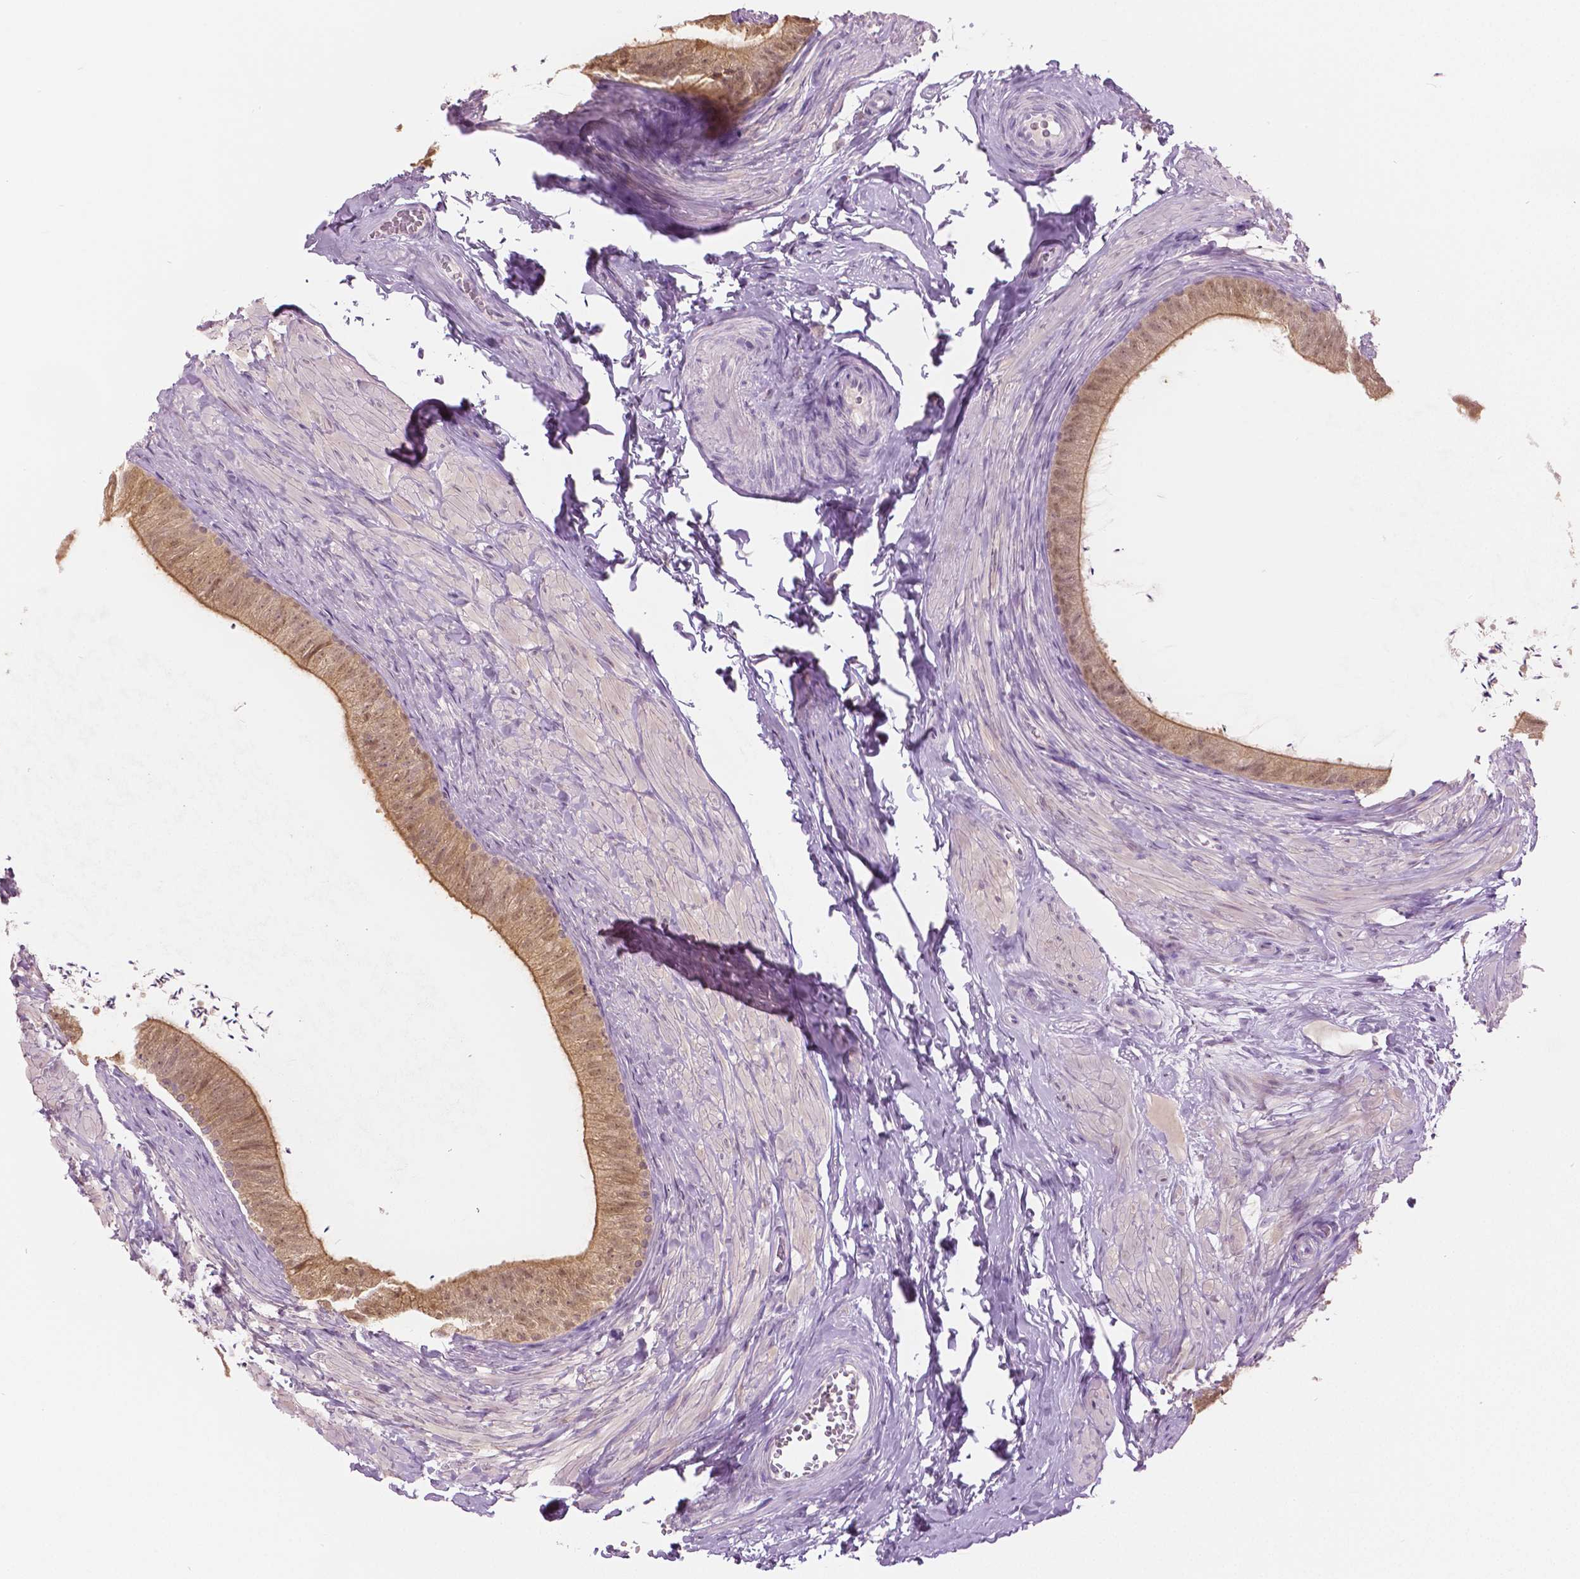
{"staining": {"intensity": "moderate", "quantity": "25%-75%", "location": "cytoplasmic/membranous"}, "tissue": "epididymis", "cell_type": "Glandular cells", "image_type": "normal", "snomed": [{"axis": "morphology", "description": "Normal tissue, NOS"}, {"axis": "topography", "description": "Epididymis, spermatic cord, NOS"}, {"axis": "topography", "description": "Epididymis"}, {"axis": "topography", "description": "Peripheral nerve tissue"}], "caption": "A medium amount of moderate cytoplasmic/membranous staining is present in approximately 25%-75% of glandular cells in unremarkable epididymis.", "gene": "GALM", "patient": {"sex": "male", "age": 29}}